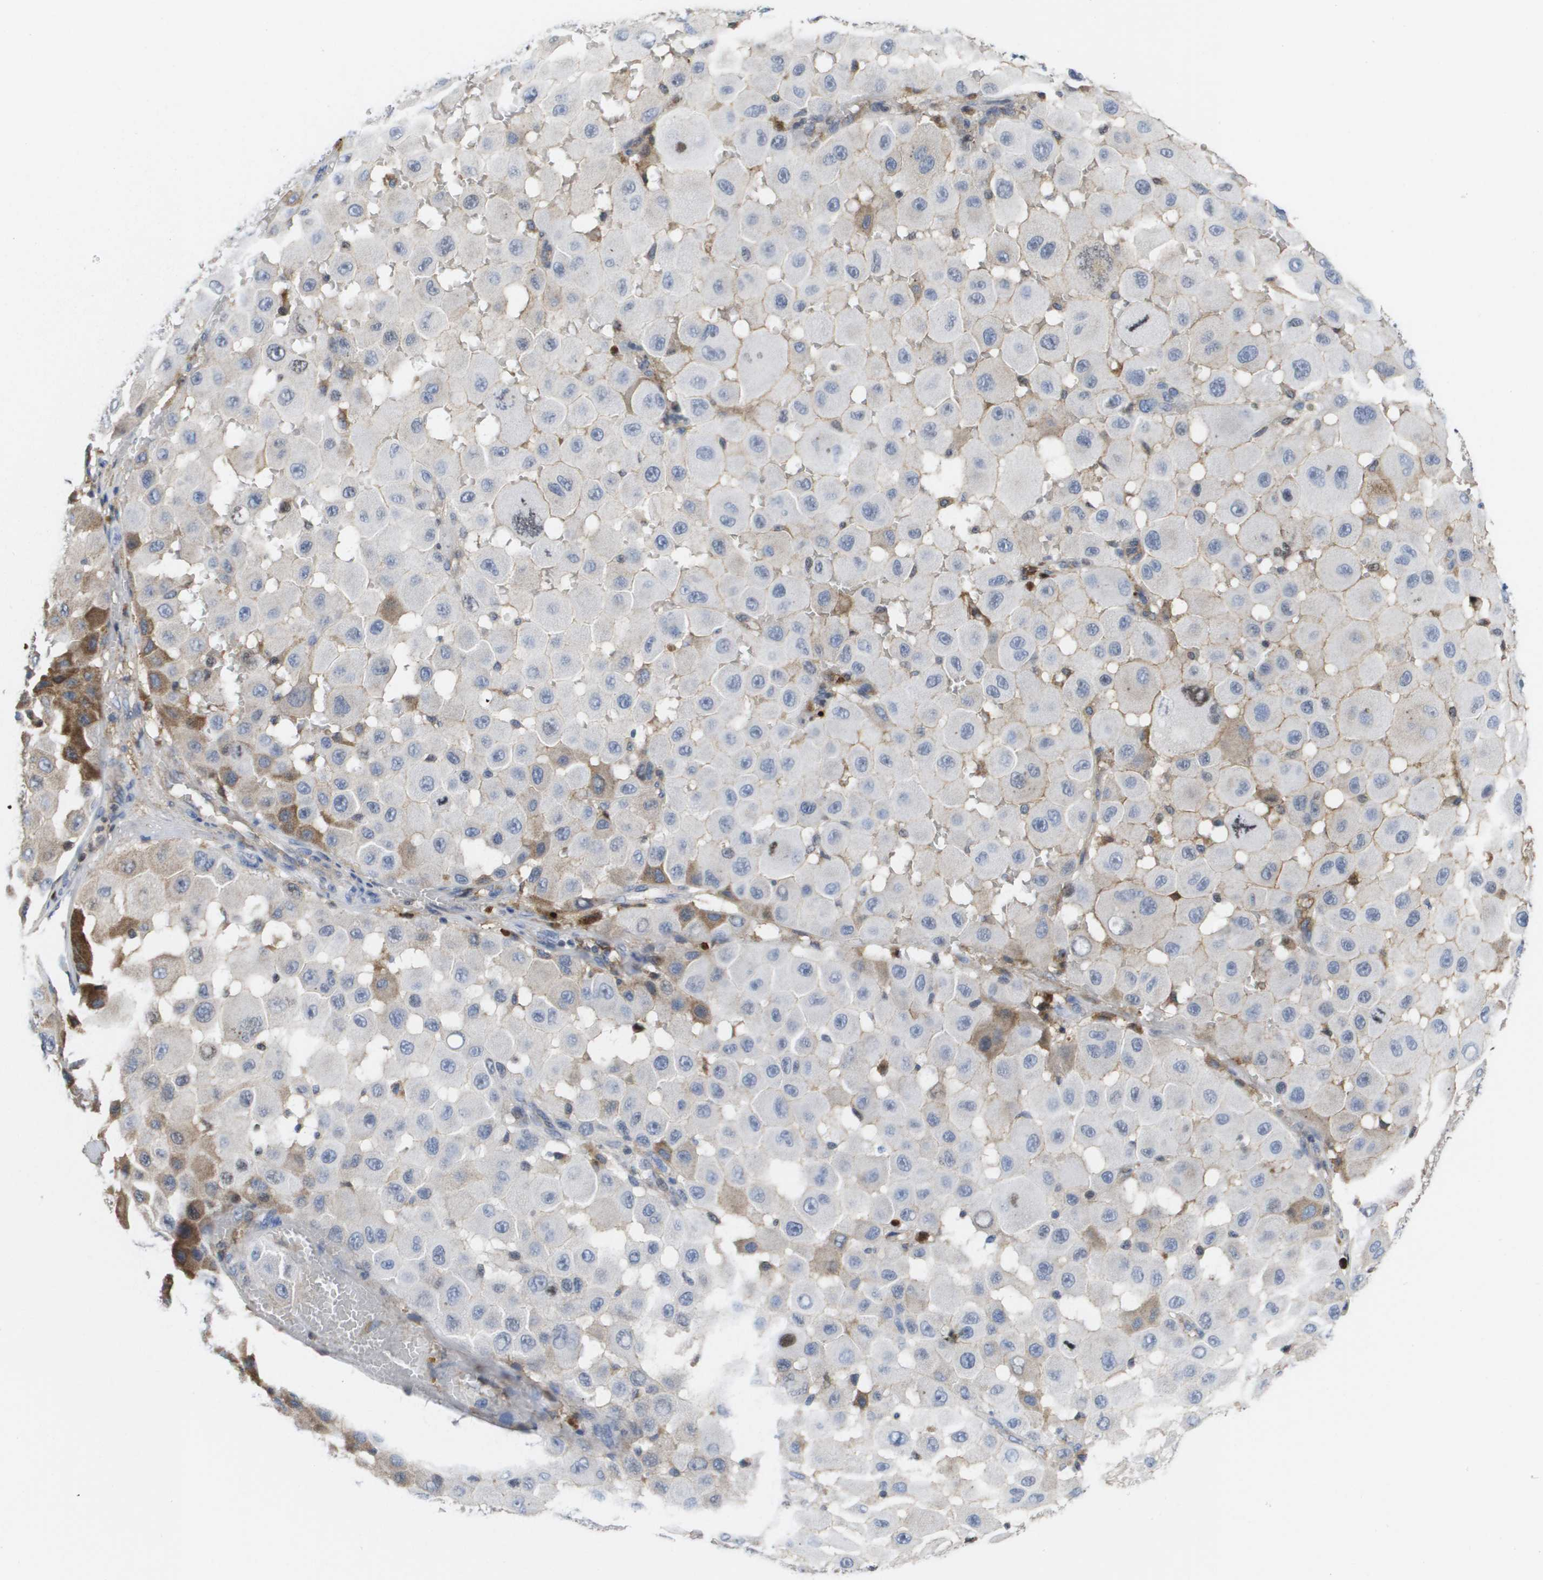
{"staining": {"intensity": "moderate", "quantity": "<25%", "location": "cytoplasmic/membranous"}, "tissue": "melanoma", "cell_type": "Tumor cells", "image_type": "cancer", "snomed": [{"axis": "morphology", "description": "Malignant melanoma, NOS"}, {"axis": "topography", "description": "Skin"}], "caption": "Human malignant melanoma stained with a protein marker displays moderate staining in tumor cells.", "gene": "SERPINC1", "patient": {"sex": "female", "age": 81}}